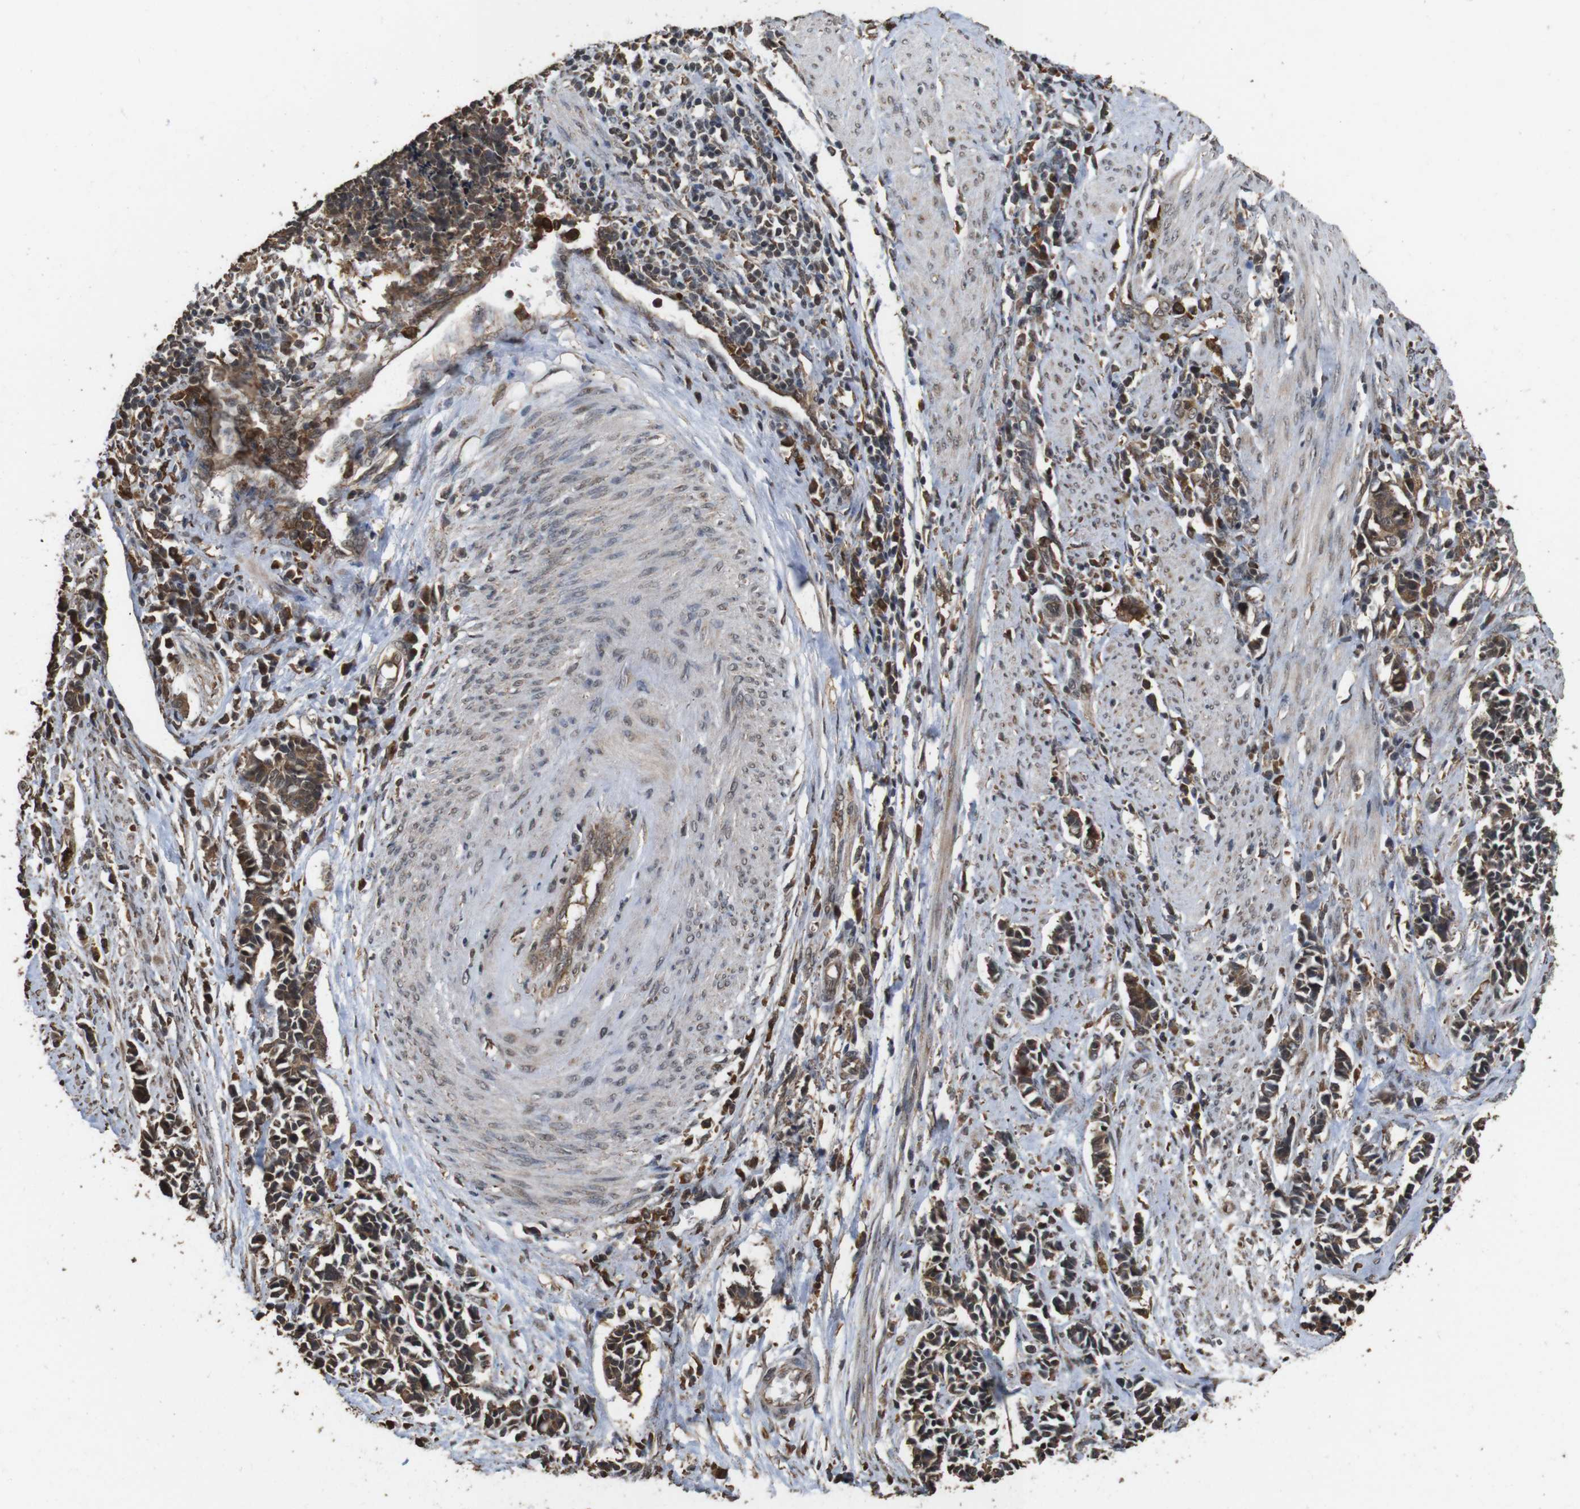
{"staining": {"intensity": "moderate", "quantity": ">75%", "location": "cytoplasmic/membranous"}, "tissue": "cervical cancer", "cell_type": "Tumor cells", "image_type": "cancer", "snomed": [{"axis": "morphology", "description": "Normal tissue, NOS"}, {"axis": "morphology", "description": "Squamous cell carcinoma, NOS"}, {"axis": "topography", "description": "Cervix"}], "caption": "Immunohistochemistry (IHC) histopathology image of neoplastic tissue: human cervical cancer (squamous cell carcinoma) stained using immunohistochemistry displays medium levels of moderate protein expression localized specifically in the cytoplasmic/membranous of tumor cells, appearing as a cytoplasmic/membranous brown color.", "gene": "RRAS2", "patient": {"sex": "female", "age": 35}}